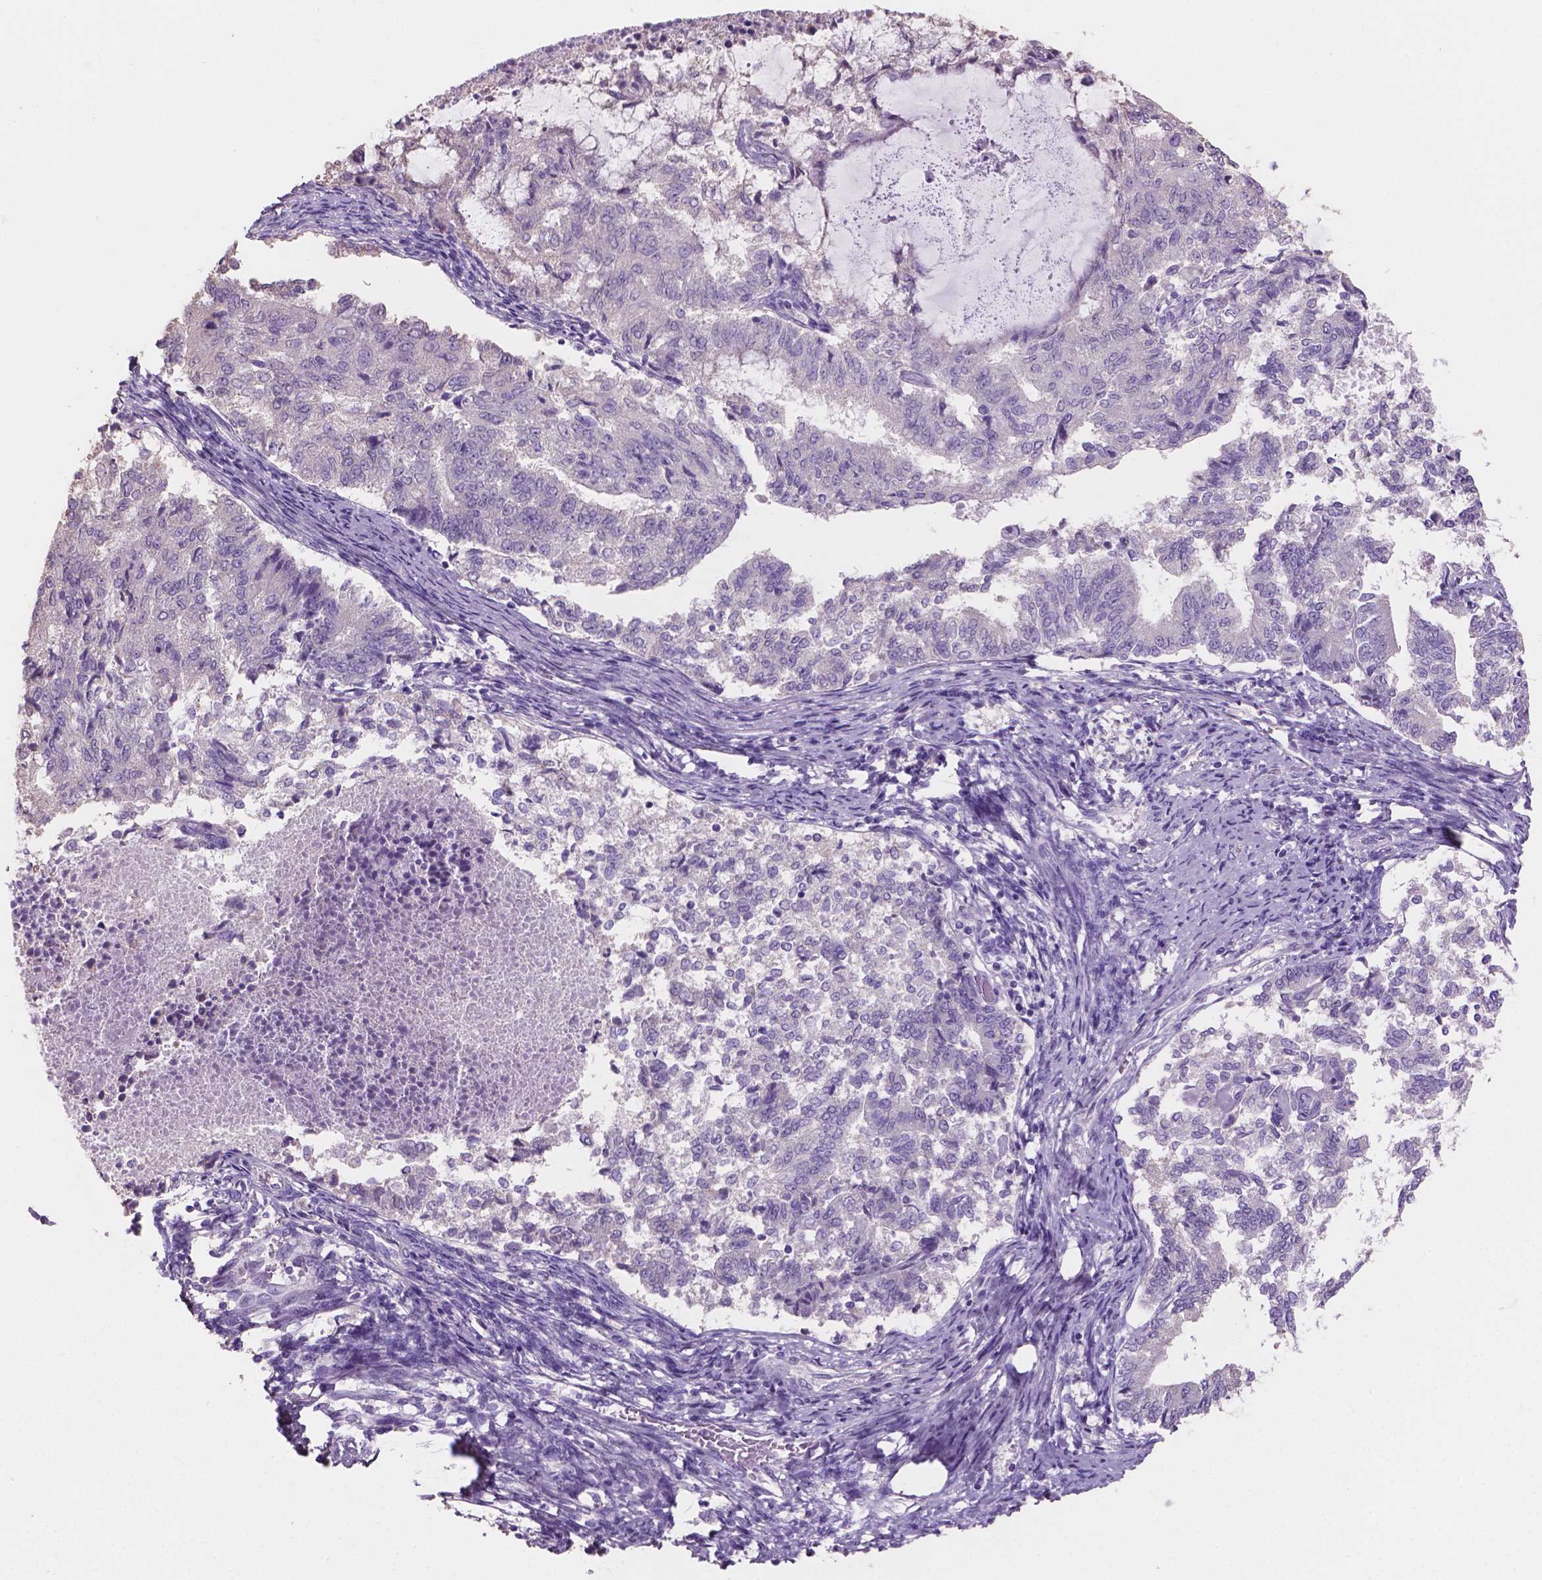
{"staining": {"intensity": "negative", "quantity": "none", "location": "none"}, "tissue": "endometrial cancer", "cell_type": "Tumor cells", "image_type": "cancer", "snomed": [{"axis": "morphology", "description": "Adenocarcinoma, NOS"}, {"axis": "topography", "description": "Endometrium"}], "caption": "IHC histopathology image of neoplastic tissue: endometrial adenocarcinoma stained with DAB (3,3'-diaminobenzidine) demonstrates no significant protein staining in tumor cells.", "gene": "SBSN", "patient": {"sex": "female", "age": 65}}